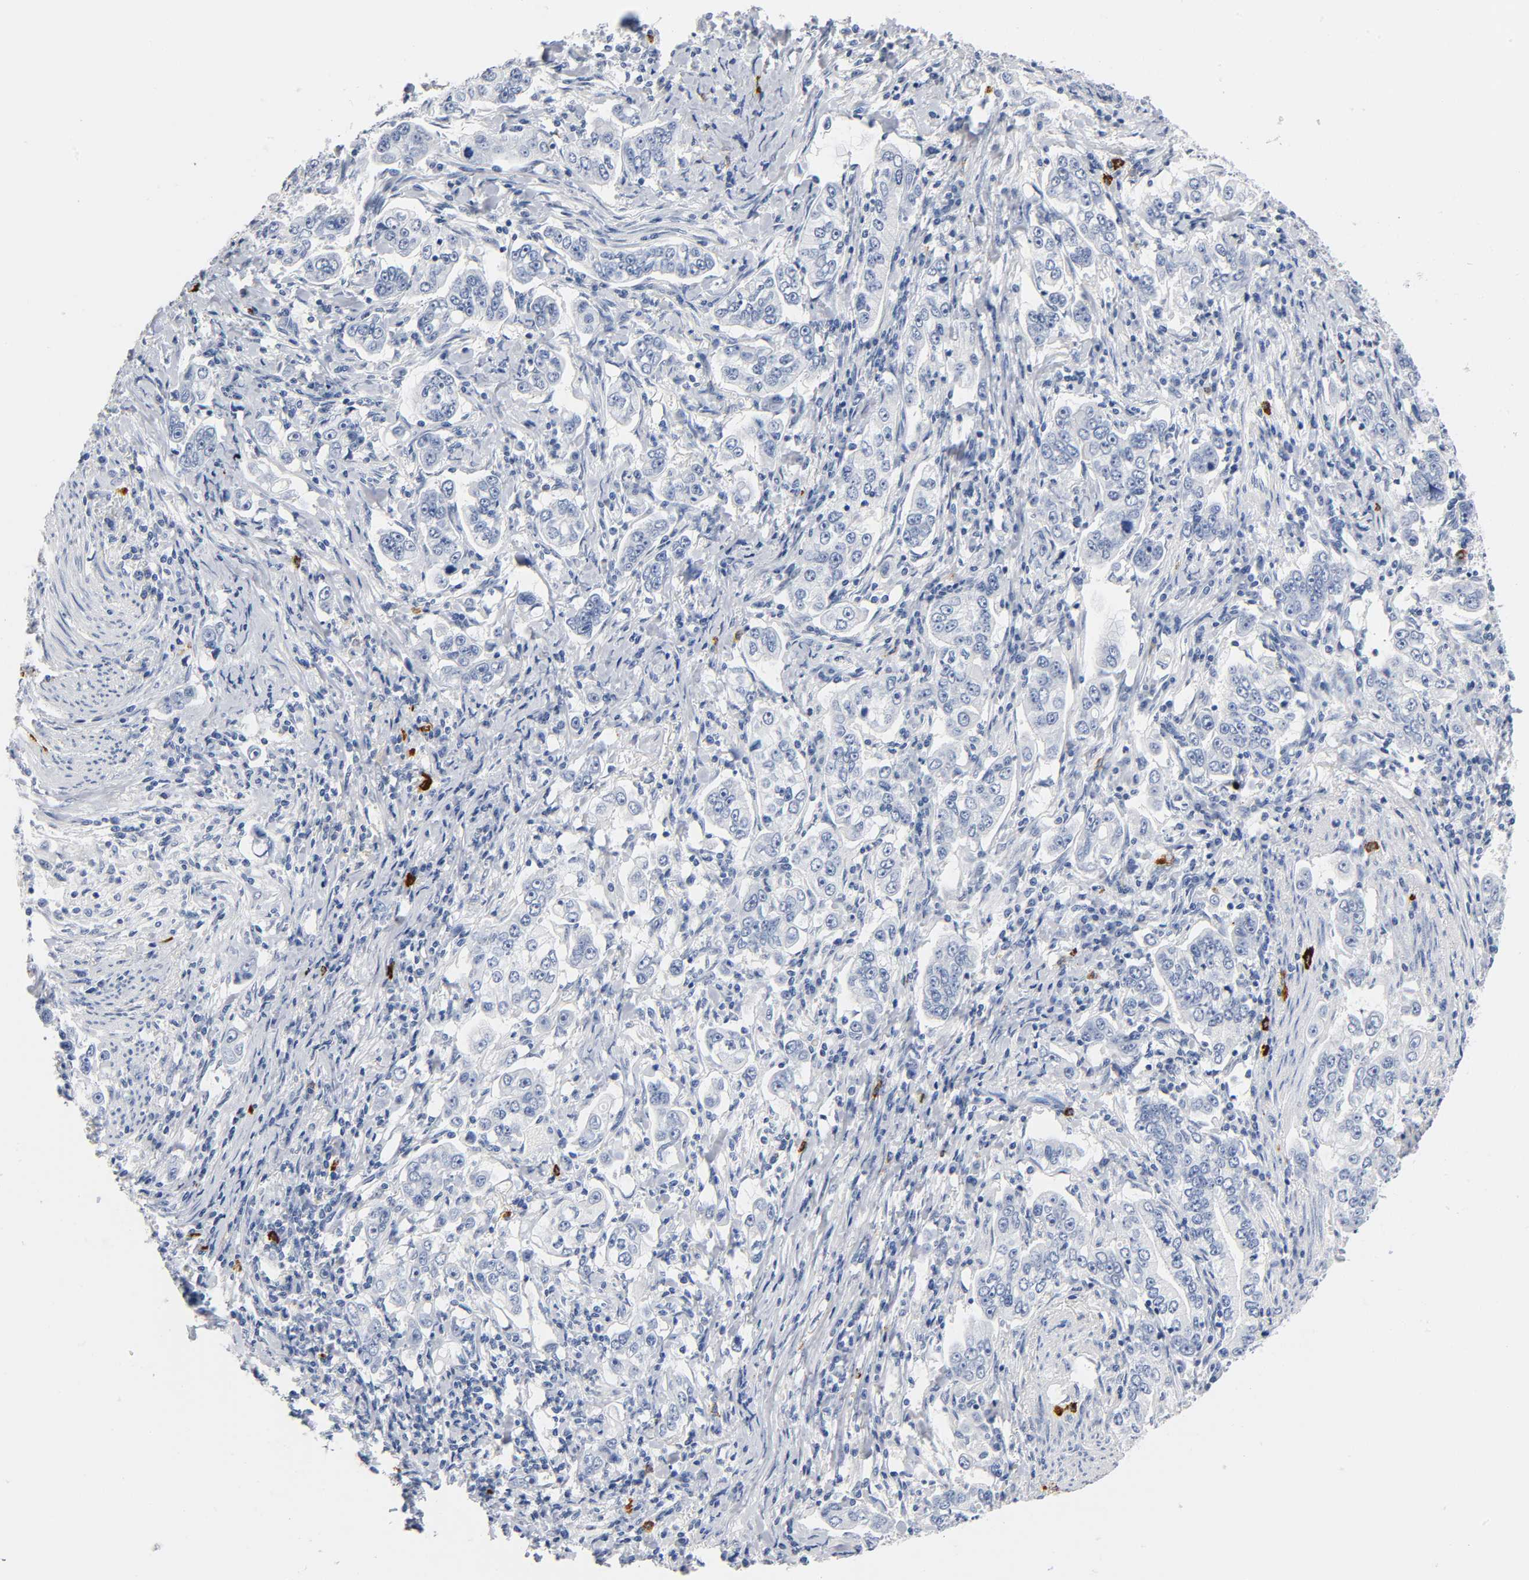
{"staining": {"intensity": "negative", "quantity": "none", "location": "none"}, "tissue": "stomach cancer", "cell_type": "Tumor cells", "image_type": "cancer", "snomed": [{"axis": "morphology", "description": "Adenocarcinoma, NOS"}, {"axis": "topography", "description": "Stomach, lower"}], "caption": "IHC histopathology image of neoplastic tissue: human stomach cancer (adenocarcinoma) stained with DAB (3,3'-diaminobenzidine) reveals no significant protein staining in tumor cells. (DAB immunohistochemistry (IHC), high magnification).", "gene": "NAB2", "patient": {"sex": "female", "age": 72}}